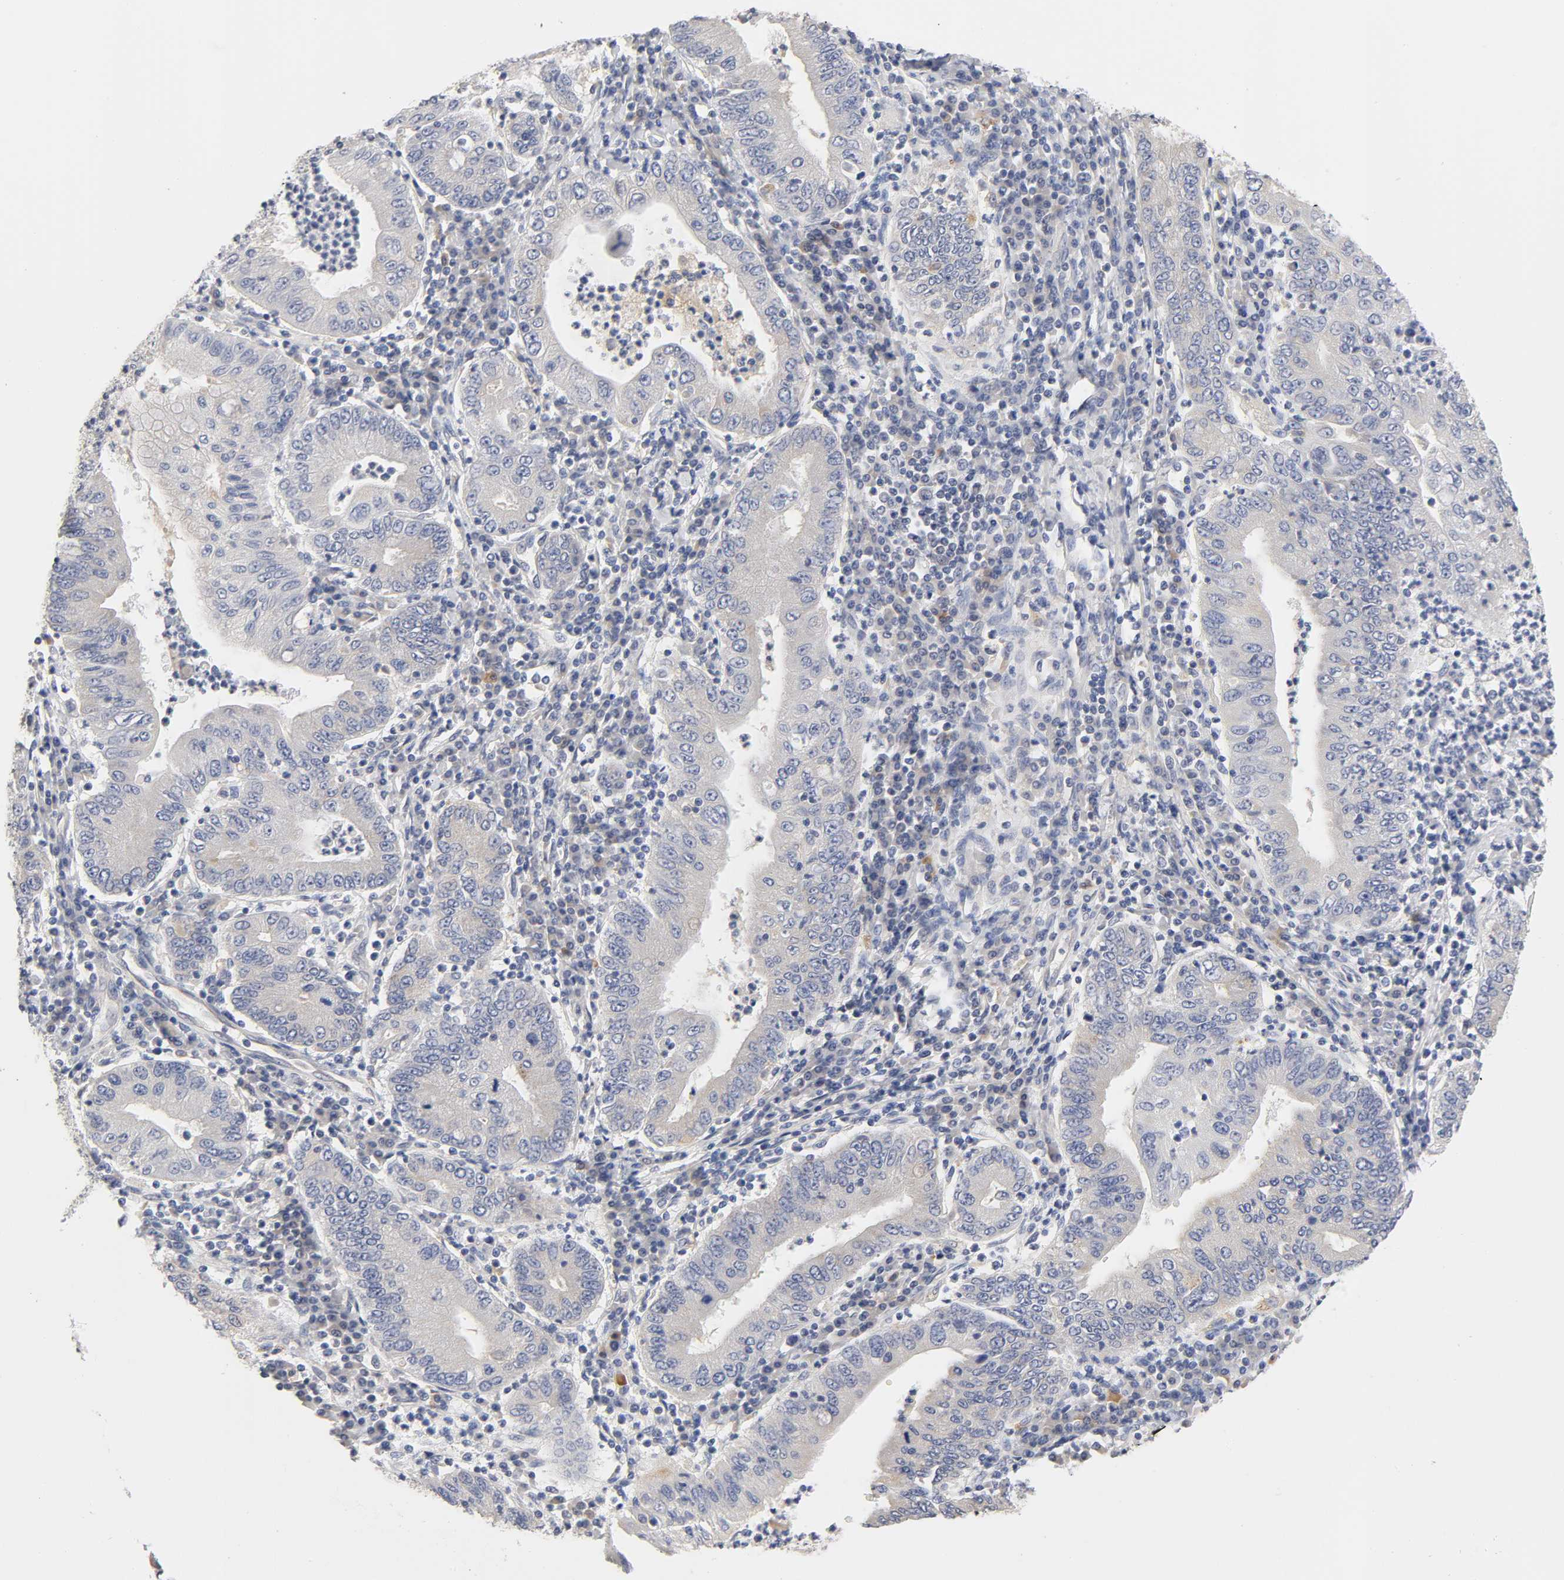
{"staining": {"intensity": "weak", "quantity": ">75%", "location": "cytoplasmic/membranous"}, "tissue": "stomach cancer", "cell_type": "Tumor cells", "image_type": "cancer", "snomed": [{"axis": "morphology", "description": "Normal tissue, NOS"}, {"axis": "morphology", "description": "Adenocarcinoma, NOS"}, {"axis": "topography", "description": "Esophagus"}, {"axis": "topography", "description": "Stomach, upper"}, {"axis": "topography", "description": "Peripheral nerve tissue"}], "caption": "A brown stain shows weak cytoplasmic/membranous staining of a protein in adenocarcinoma (stomach) tumor cells.", "gene": "C17orf75", "patient": {"sex": "male", "age": 62}}